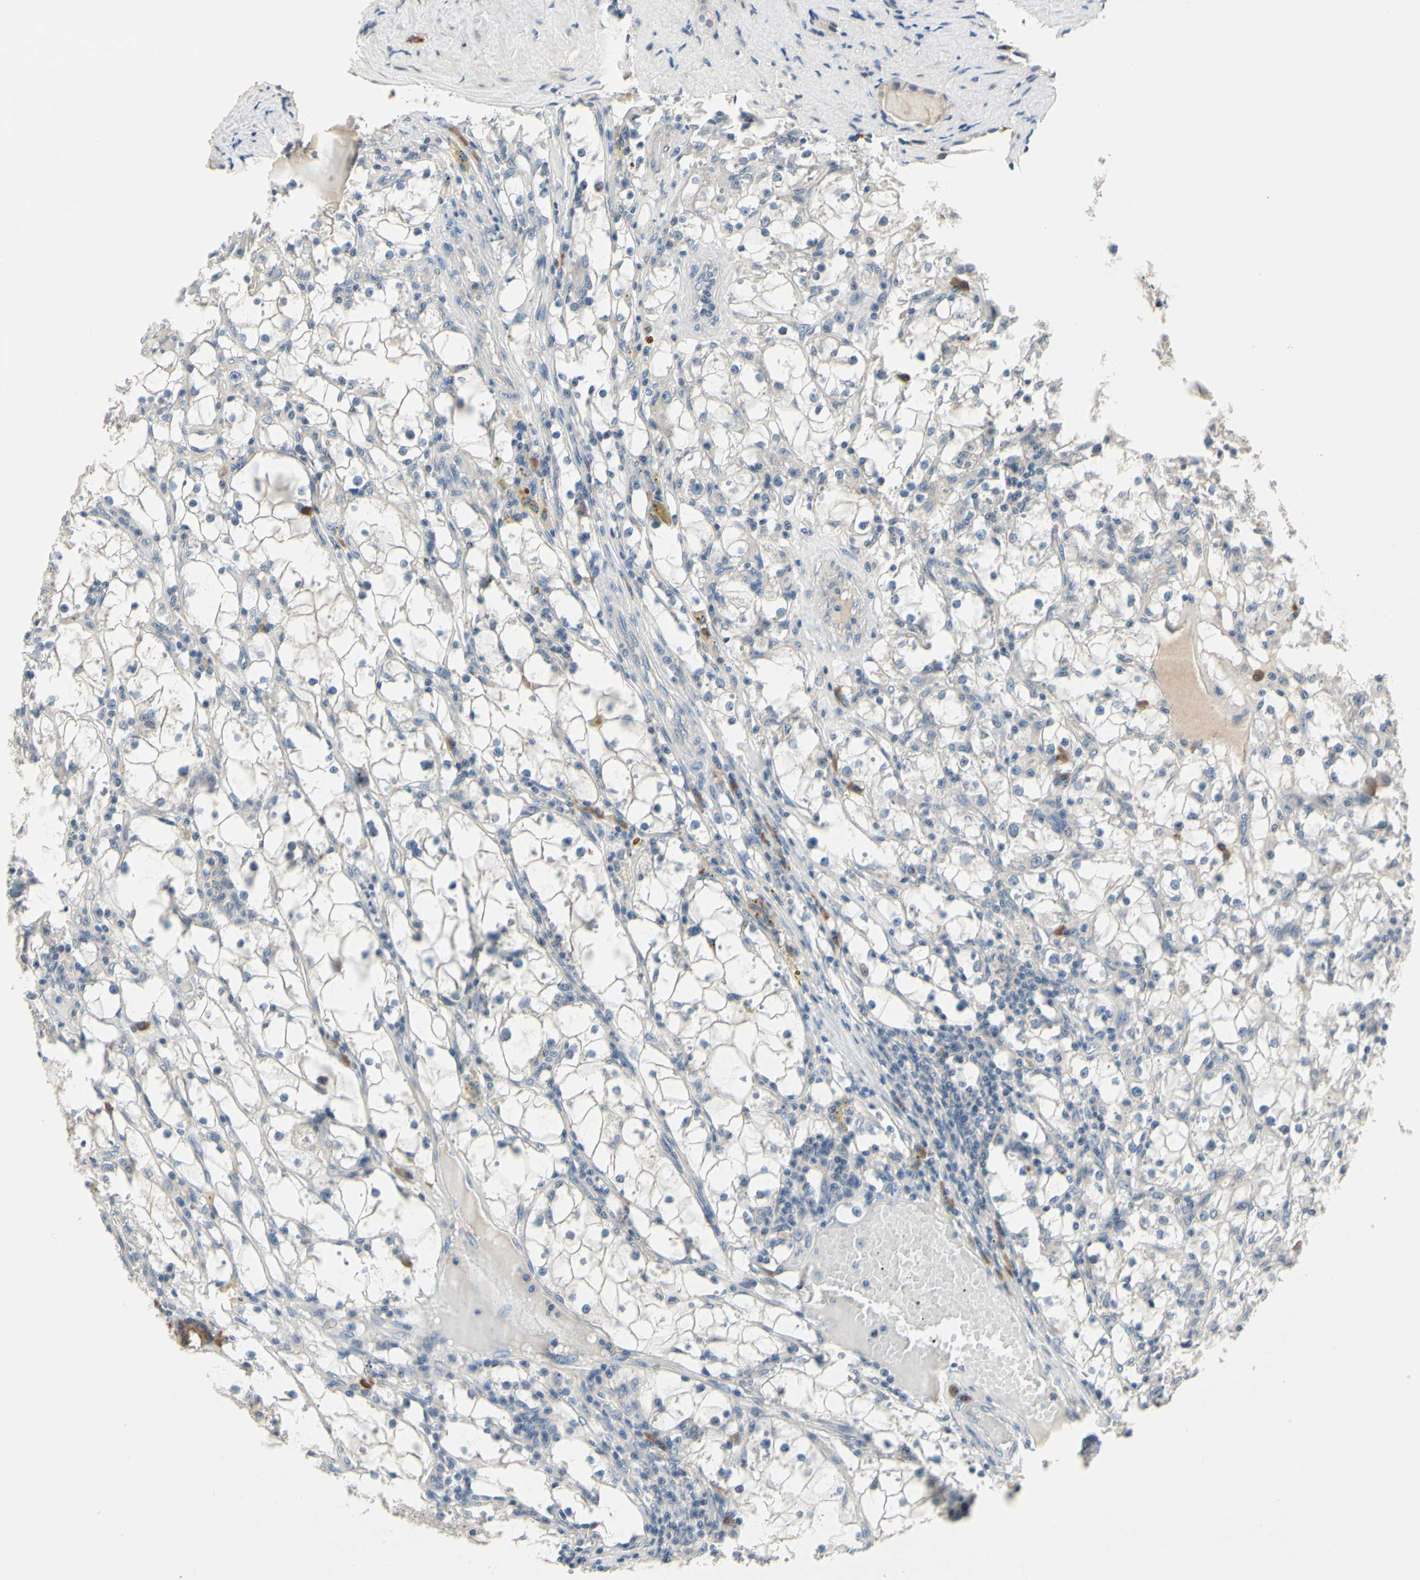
{"staining": {"intensity": "negative", "quantity": "none", "location": "none"}, "tissue": "renal cancer", "cell_type": "Tumor cells", "image_type": "cancer", "snomed": [{"axis": "morphology", "description": "Adenocarcinoma, NOS"}, {"axis": "topography", "description": "Kidney"}], "caption": "This photomicrograph is of renal cancer stained with immunohistochemistry to label a protein in brown with the nuclei are counter-stained blue. There is no staining in tumor cells.", "gene": "SELENOK", "patient": {"sex": "male", "age": 56}}